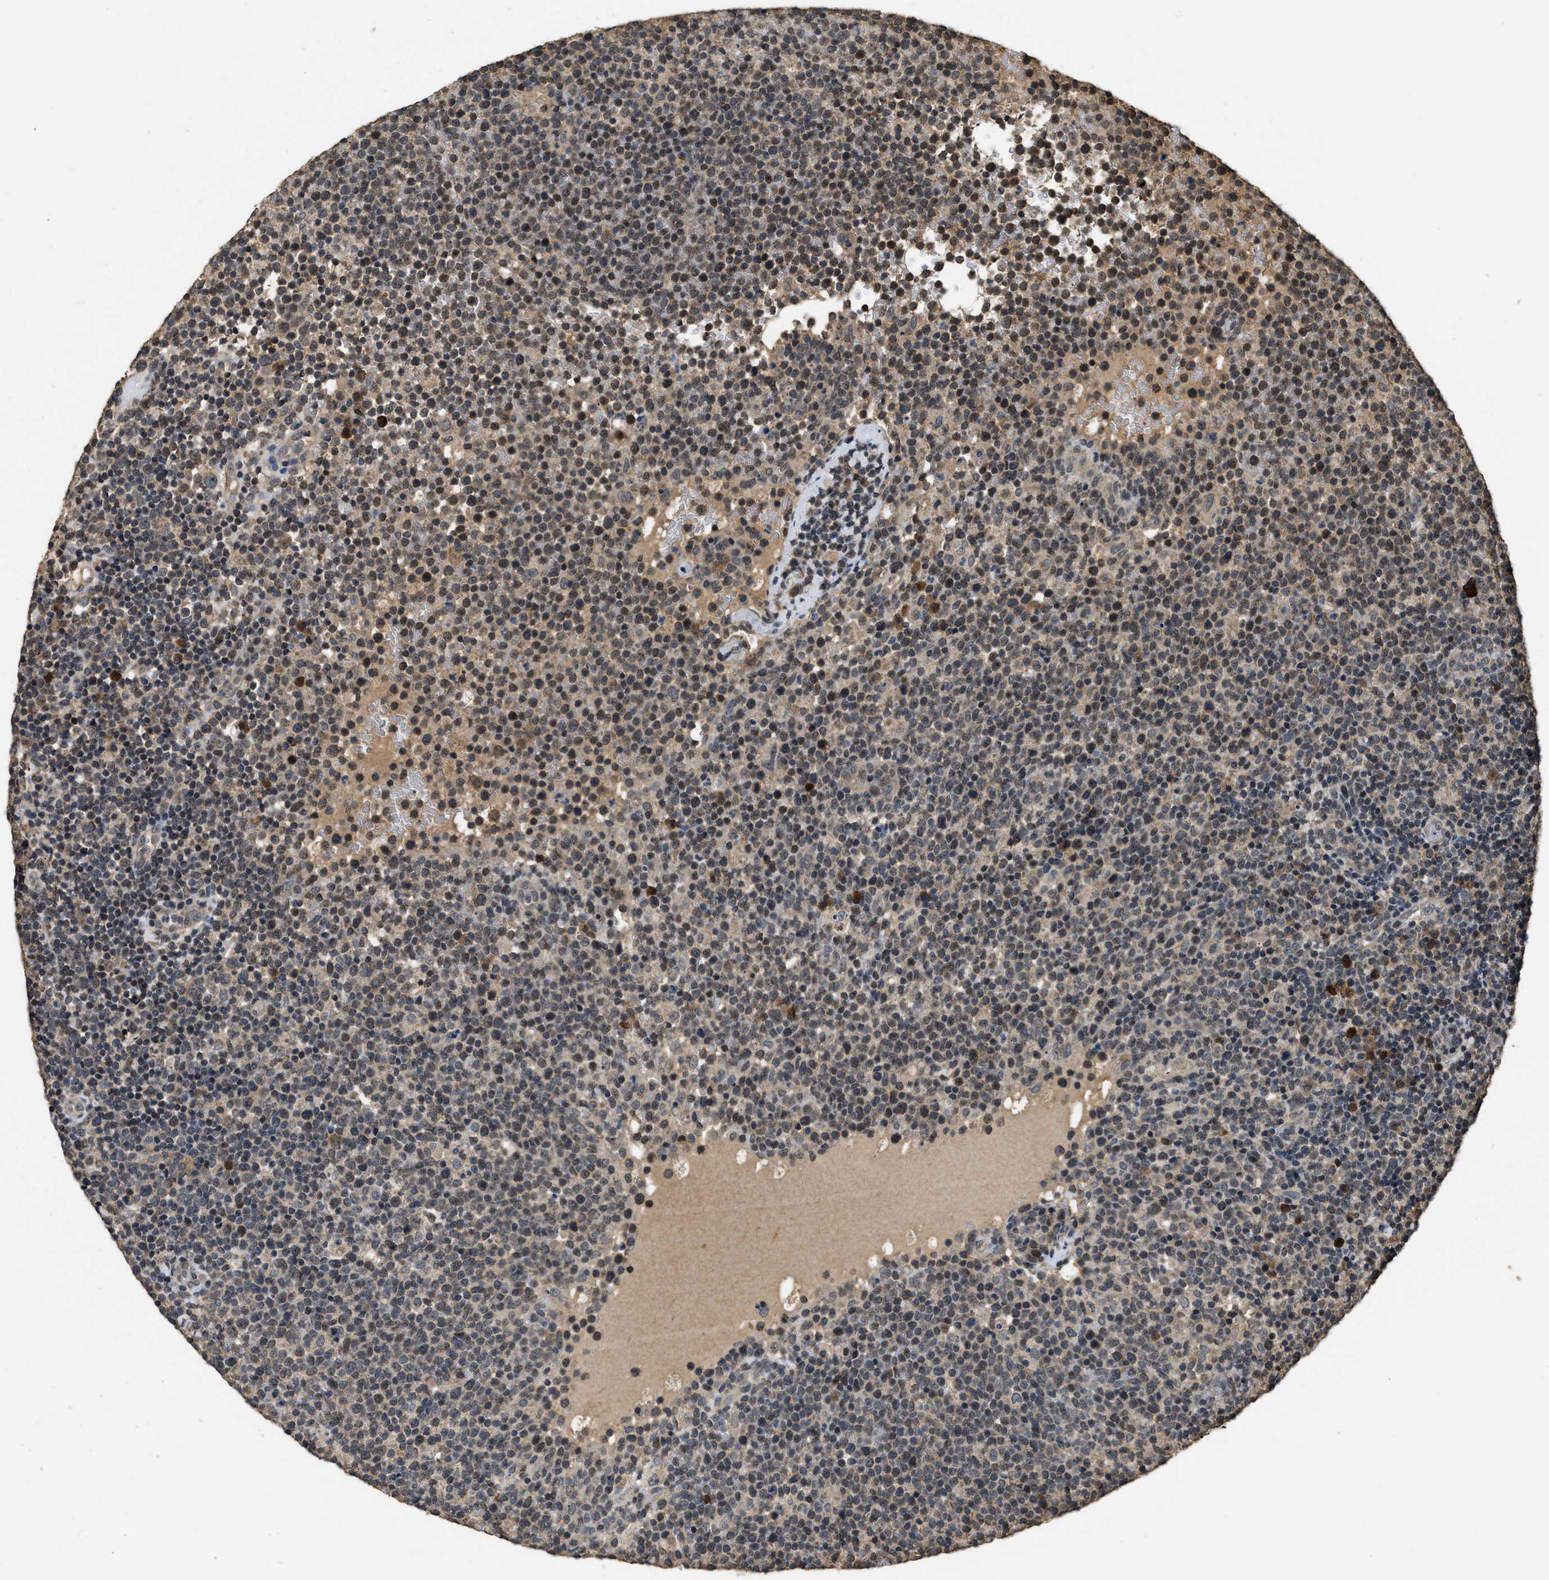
{"staining": {"intensity": "weak", "quantity": "25%-75%", "location": "cytoplasmic/membranous"}, "tissue": "lymphoma", "cell_type": "Tumor cells", "image_type": "cancer", "snomed": [{"axis": "morphology", "description": "Malignant lymphoma, non-Hodgkin's type, High grade"}, {"axis": "topography", "description": "Lymph node"}], "caption": "A brown stain shows weak cytoplasmic/membranous positivity of a protein in lymphoma tumor cells.", "gene": "DENND6B", "patient": {"sex": "male", "age": 61}}